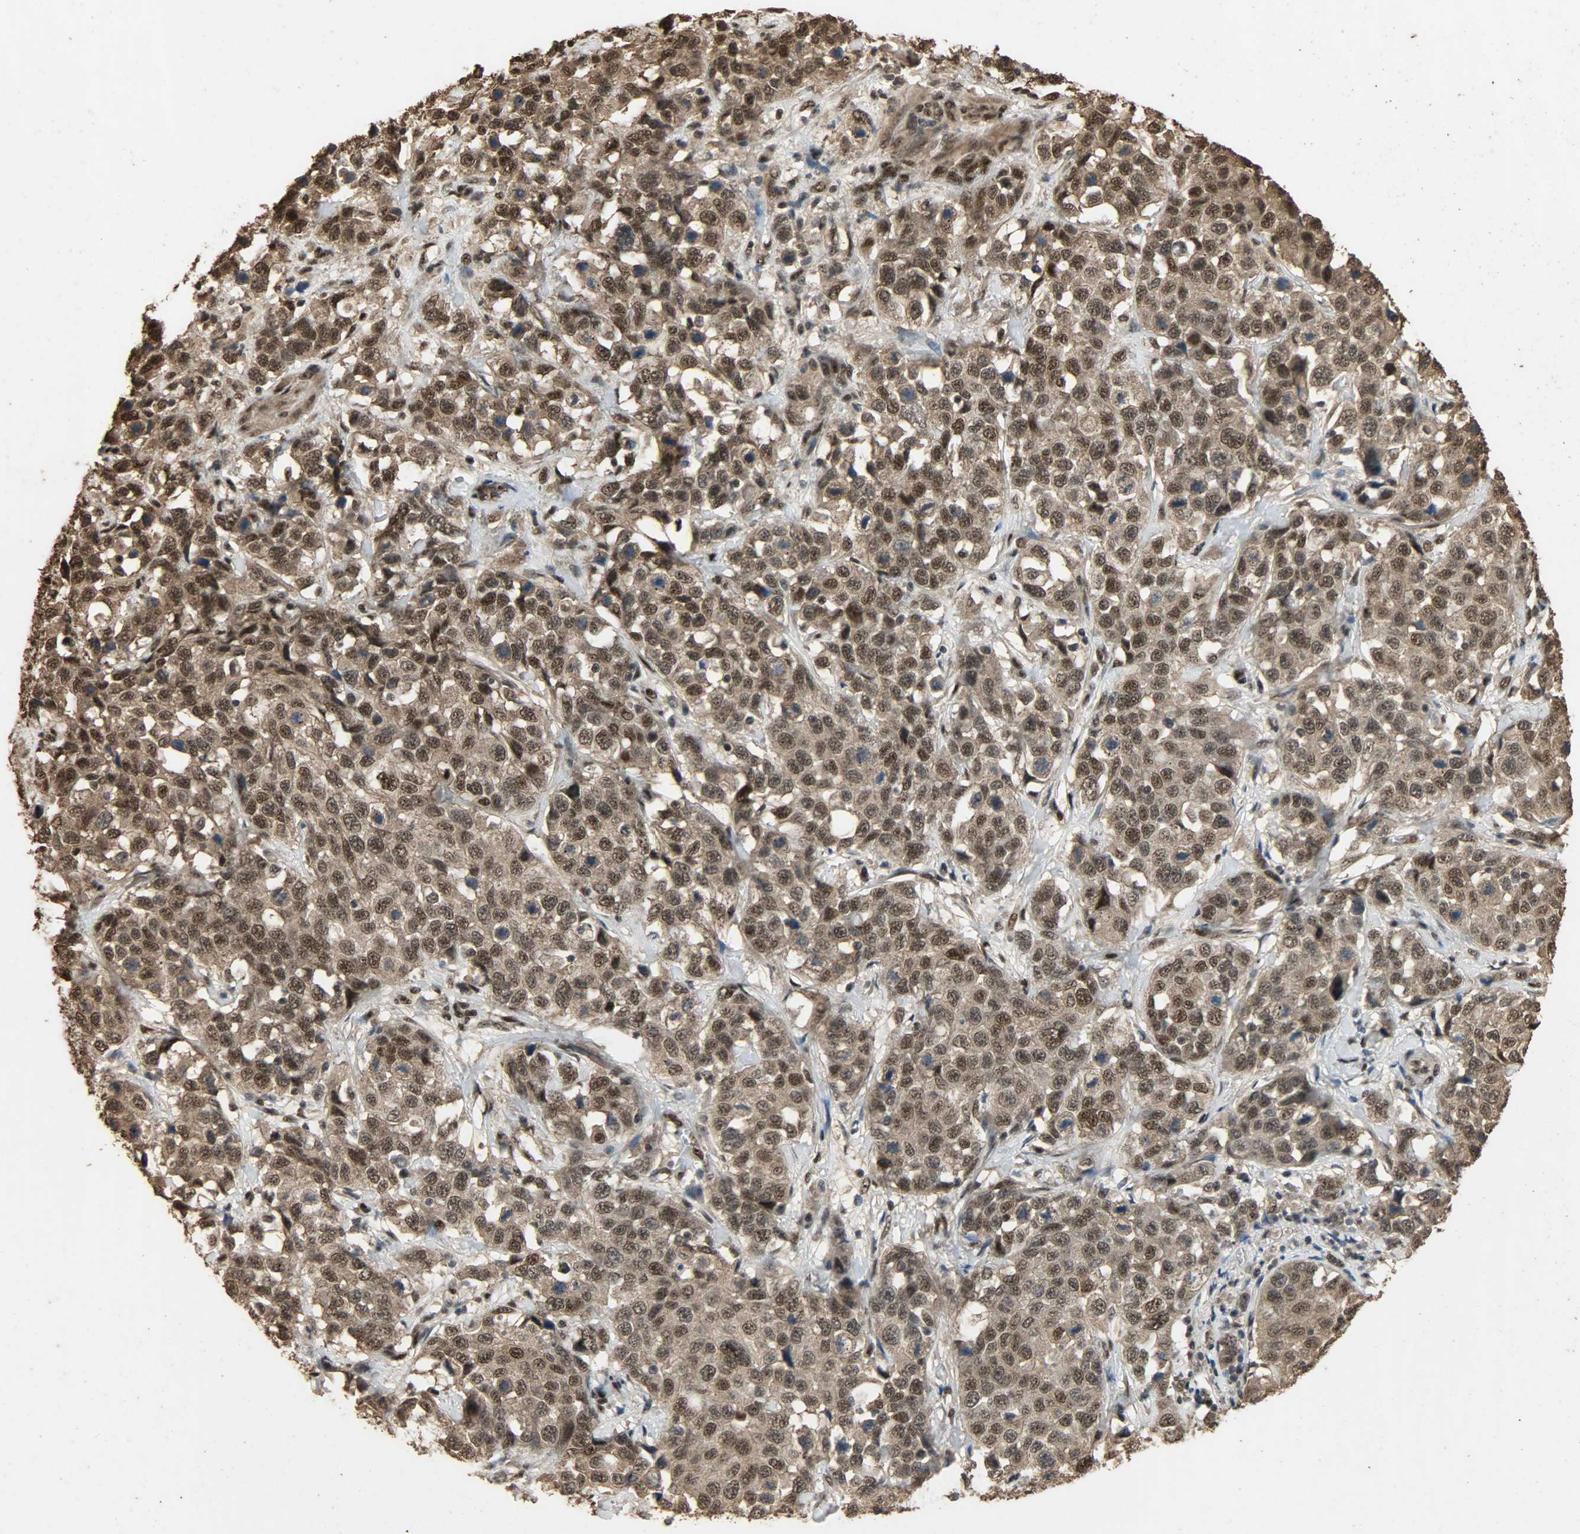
{"staining": {"intensity": "strong", "quantity": ">75%", "location": "cytoplasmic/membranous,nuclear"}, "tissue": "stomach cancer", "cell_type": "Tumor cells", "image_type": "cancer", "snomed": [{"axis": "morphology", "description": "Normal tissue, NOS"}, {"axis": "morphology", "description": "Adenocarcinoma, NOS"}, {"axis": "topography", "description": "Stomach"}], "caption": "This is an image of immunohistochemistry staining of stomach cancer, which shows strong staining in the cytoplasmic/membranous and nuclear of tumor cells.", "gene": "CCNT2", "patient": {"sex": "male", "age": 48}}